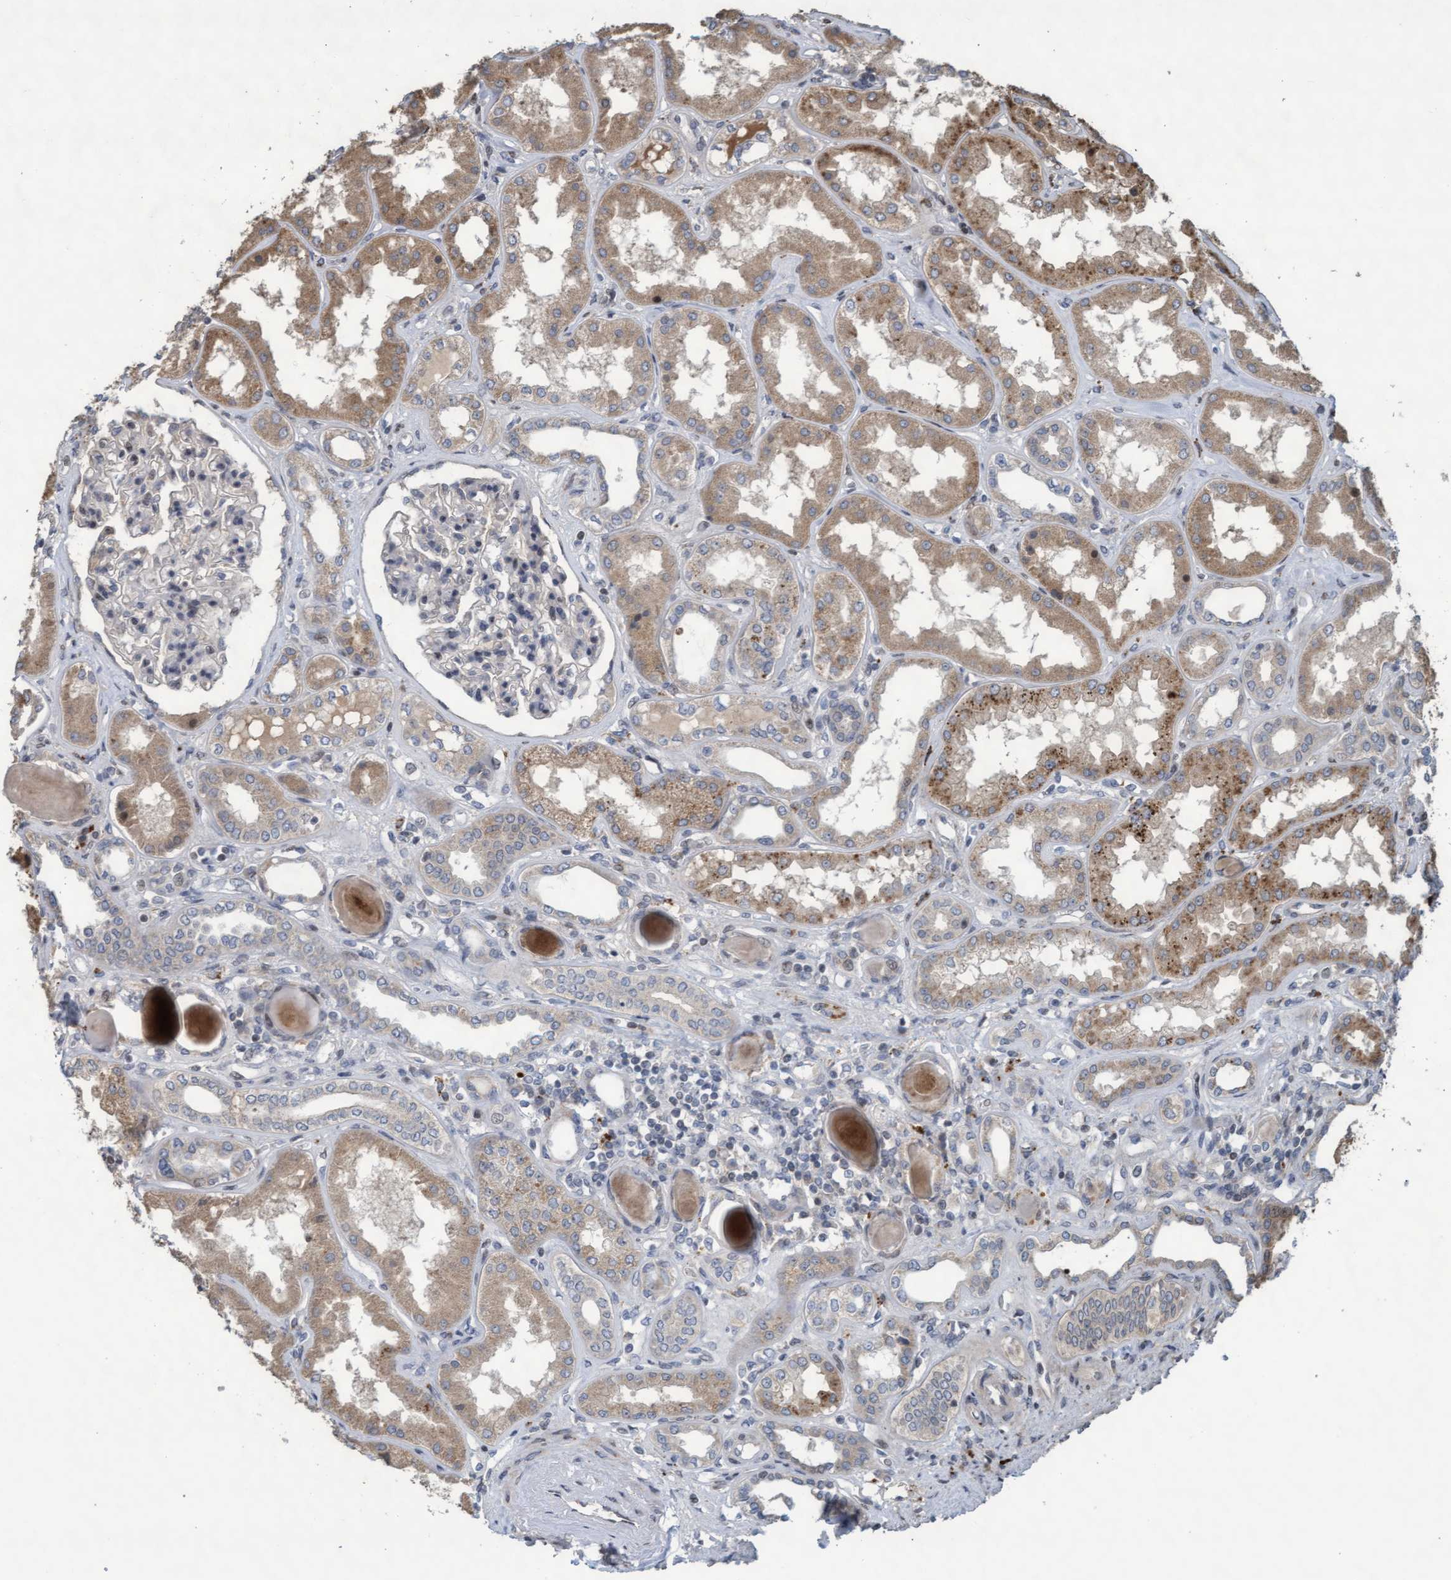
{"staining": {"intensity": "weak", "quantity": "<25%", "location": "cytoplasmic/membranous"}, "tissue": "kidney", "cell_type": "Cells in glomeruli", "image_type": "normal", "snomed": [{"axis": "morphology", "description": "Normal tissue, NOS"}, {"axis": "topography", "description": "Kidney"}], "caption": "Immunohistochemistry (IHC) image of benign kidney stained for a protein (brown), which demonstrates no staining in cells in glomeruli.", "gene": "KCNC2", "patient": {"sex": "female", "age": 56}}